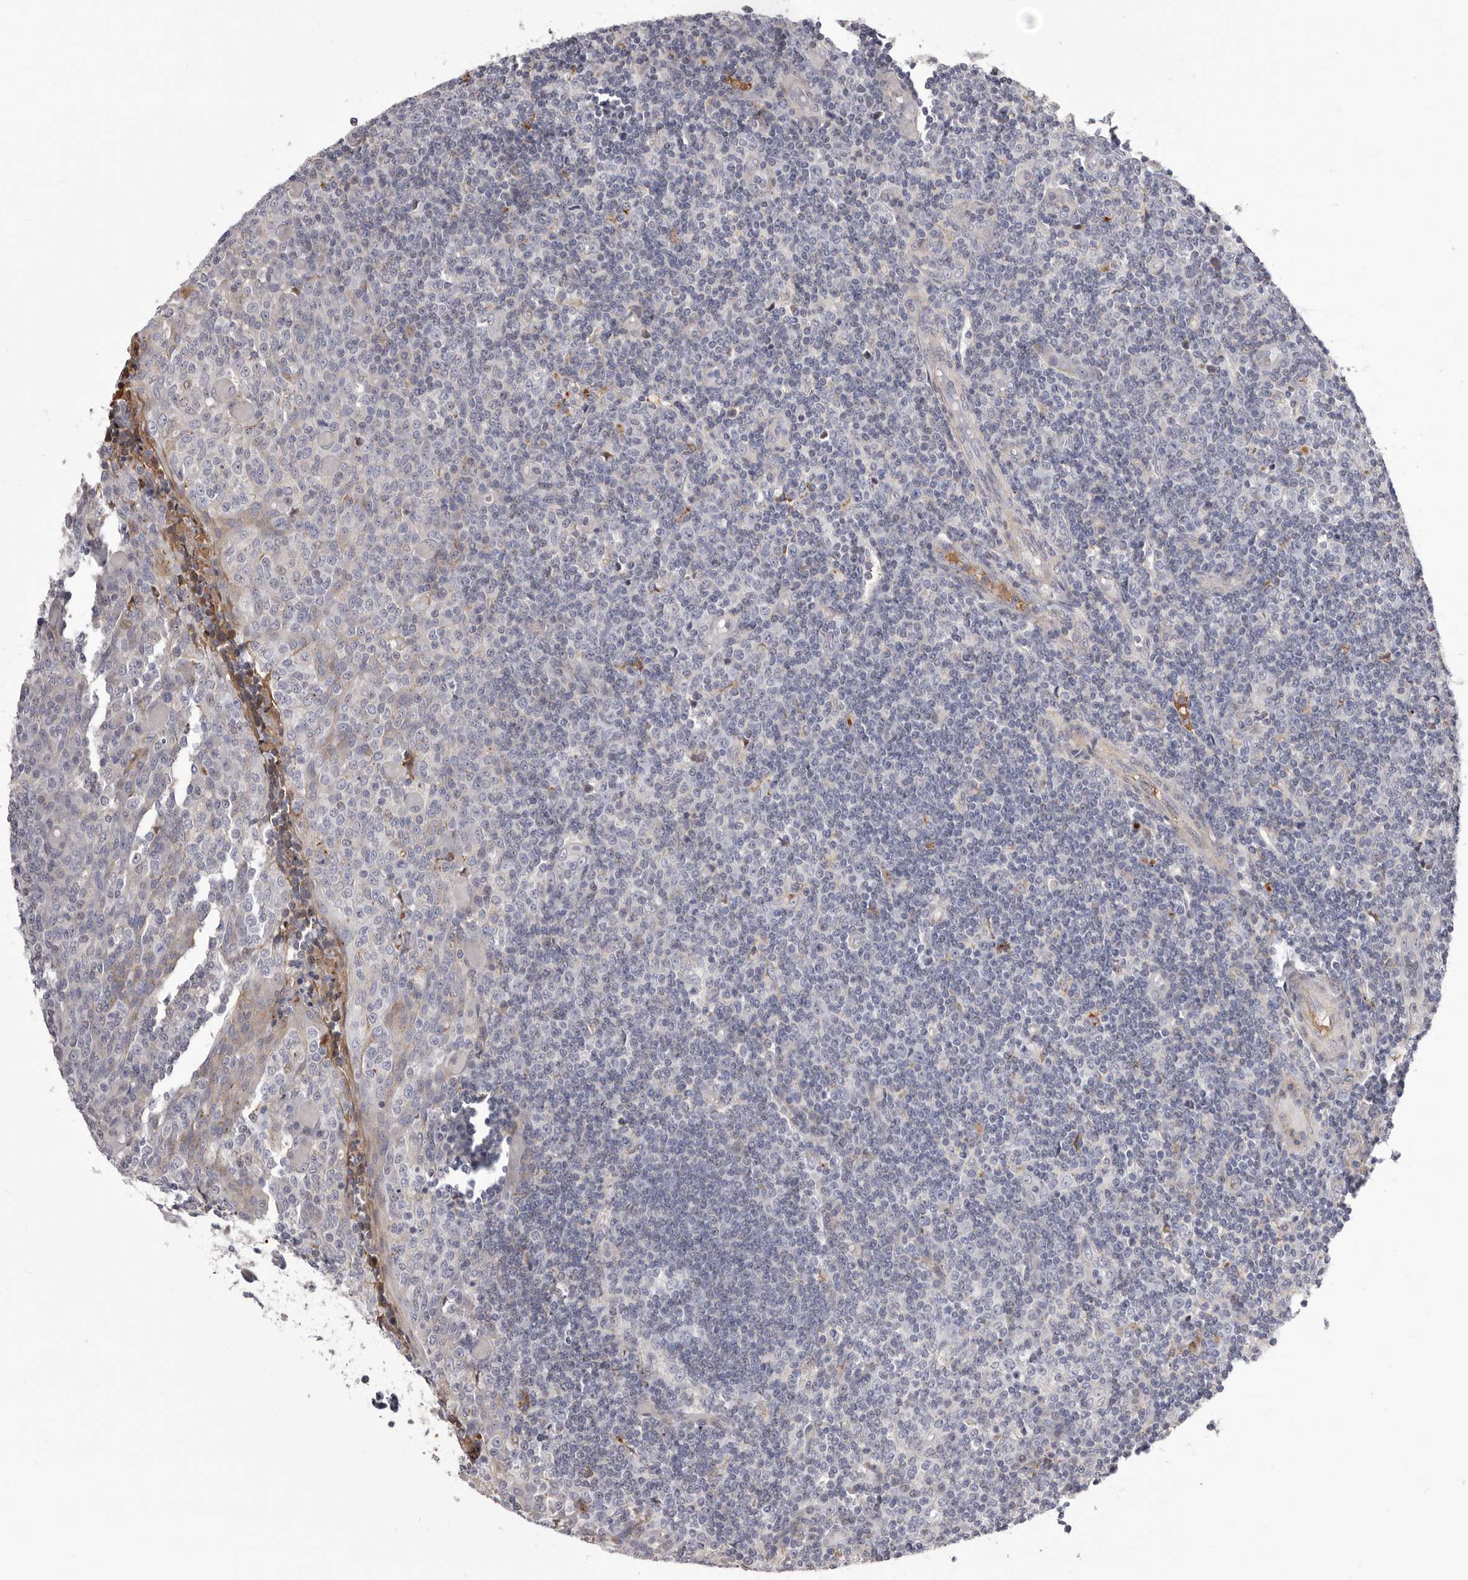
{"staining": {"intensity": "negative", "quantity": "none", "location": "none"}, "tissue": "tonsil", "cell_type": "Germinal center cells", "image_type": "normal", "snomed": [{"axis": "morphology", "description": "Normal tissue, NOS"}, {"axis": "topography", "description": "Tonsil"}], "caption": "This is a image of immunohistochemistry staining of benign tonsil, which shows no positivity in germinal center cells.", "gene": "NUBPL", "patient": {"sex": "female", "age": 19}}